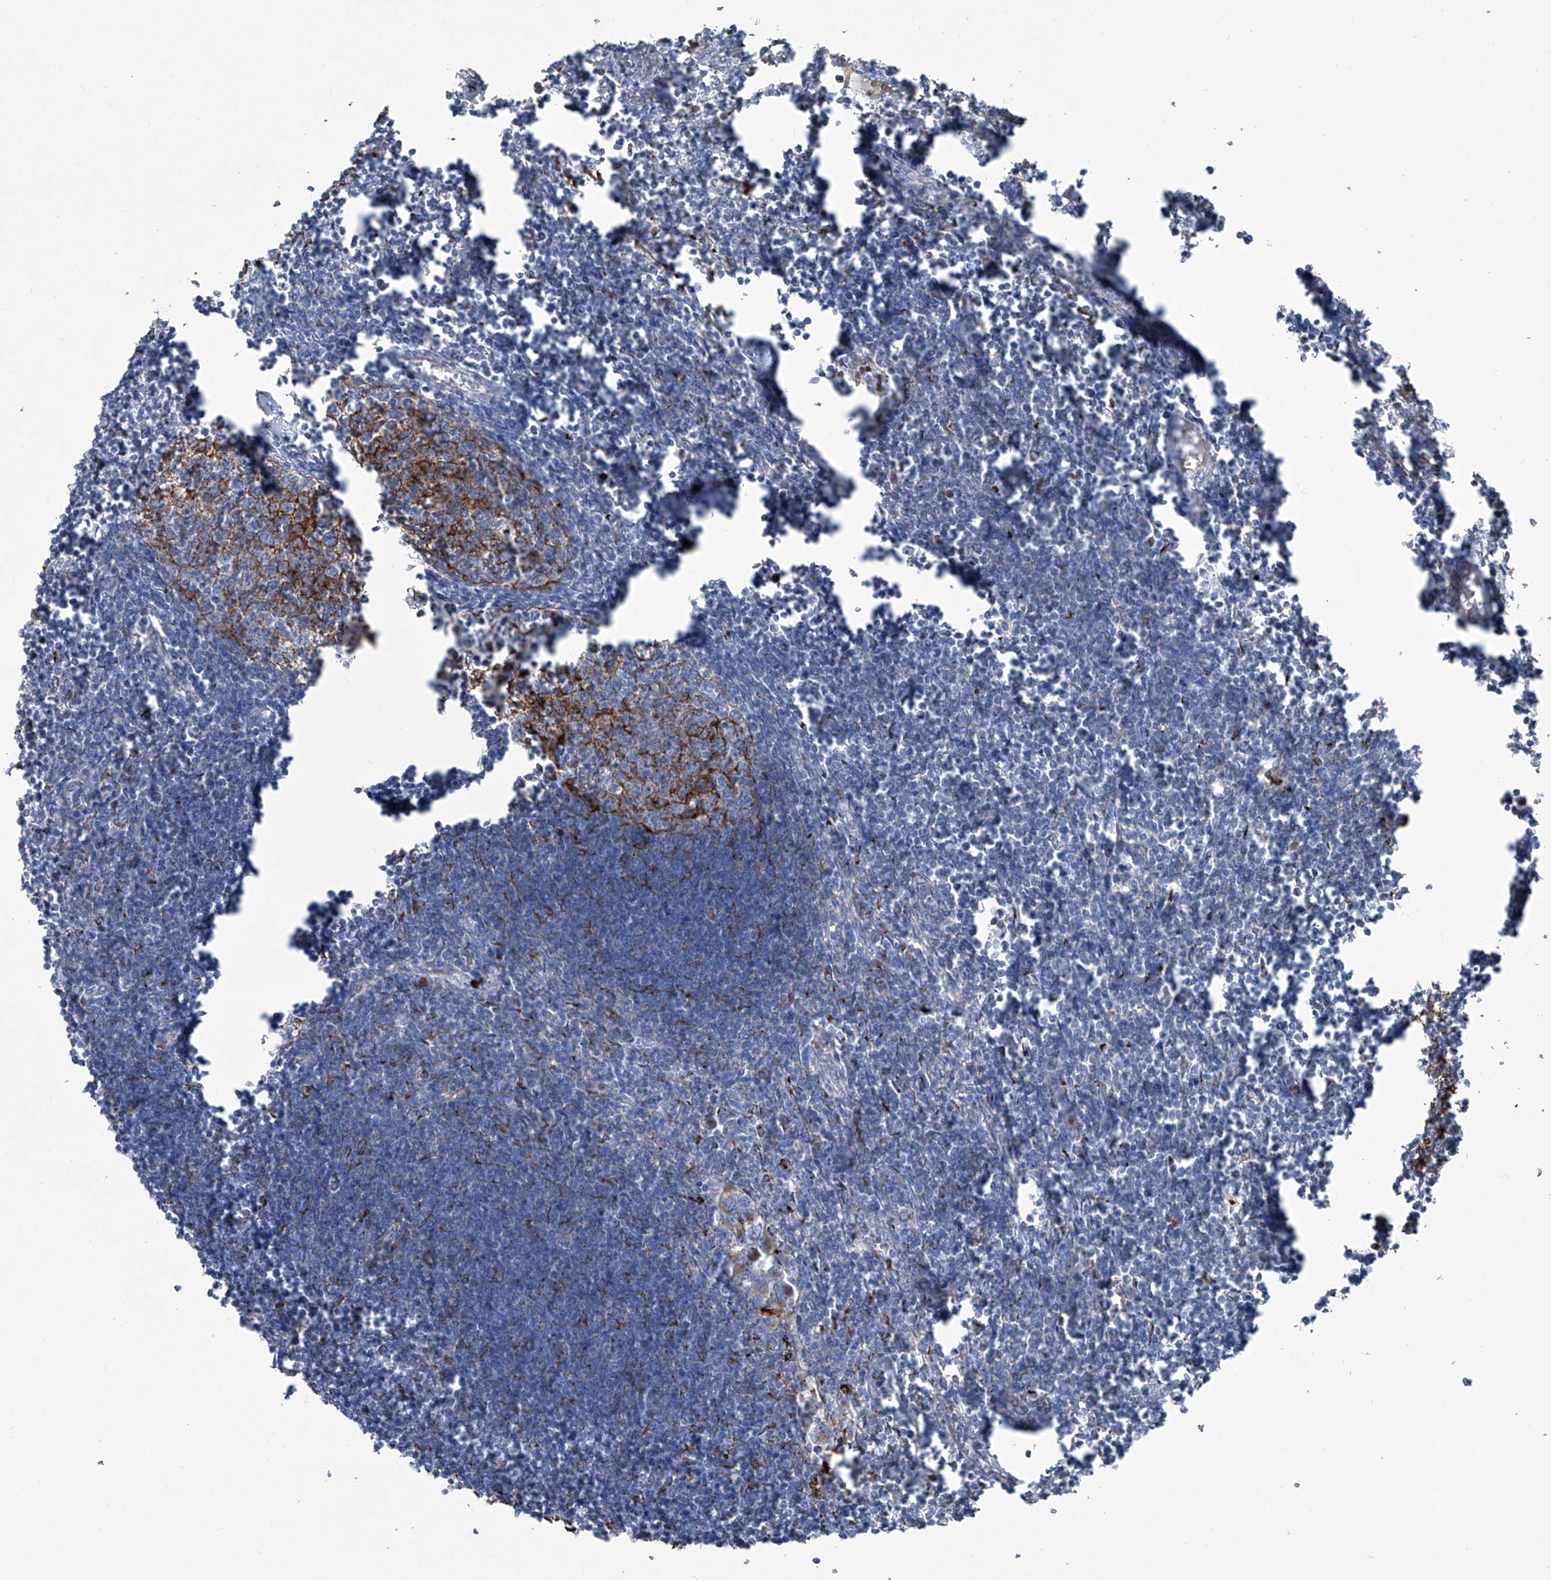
{"staining": {"intensity": "moderate", "quantity": "<25%", "location": "cytoplasmic/membranous"}, "tissue": "lymph node", "cell_type": "Germinal center cells", "image_type": "normal", "snomed": [{"axis": "morphology", "description": "Normal tissue, NOS"}, {"axis": "morphology", "description": "Malignant melanoma, Metastatic site"}, {"axis": "topography", "description": "Lymph node"}], "caption": "Immunohistochemistry (IHC) of normal lymph node reveals low levels of moderate cytoplasmic/membranous expression in approximately <25% of germinal center cells. The protein of interest is stained brown, and the nuclei are stained in blue (DAB (3,3'-diaminobenzidine) IHC with brightfield microscopy, high magnification).", "gene": "CDH5", "patient": {"sex": "male", "age": 41}}